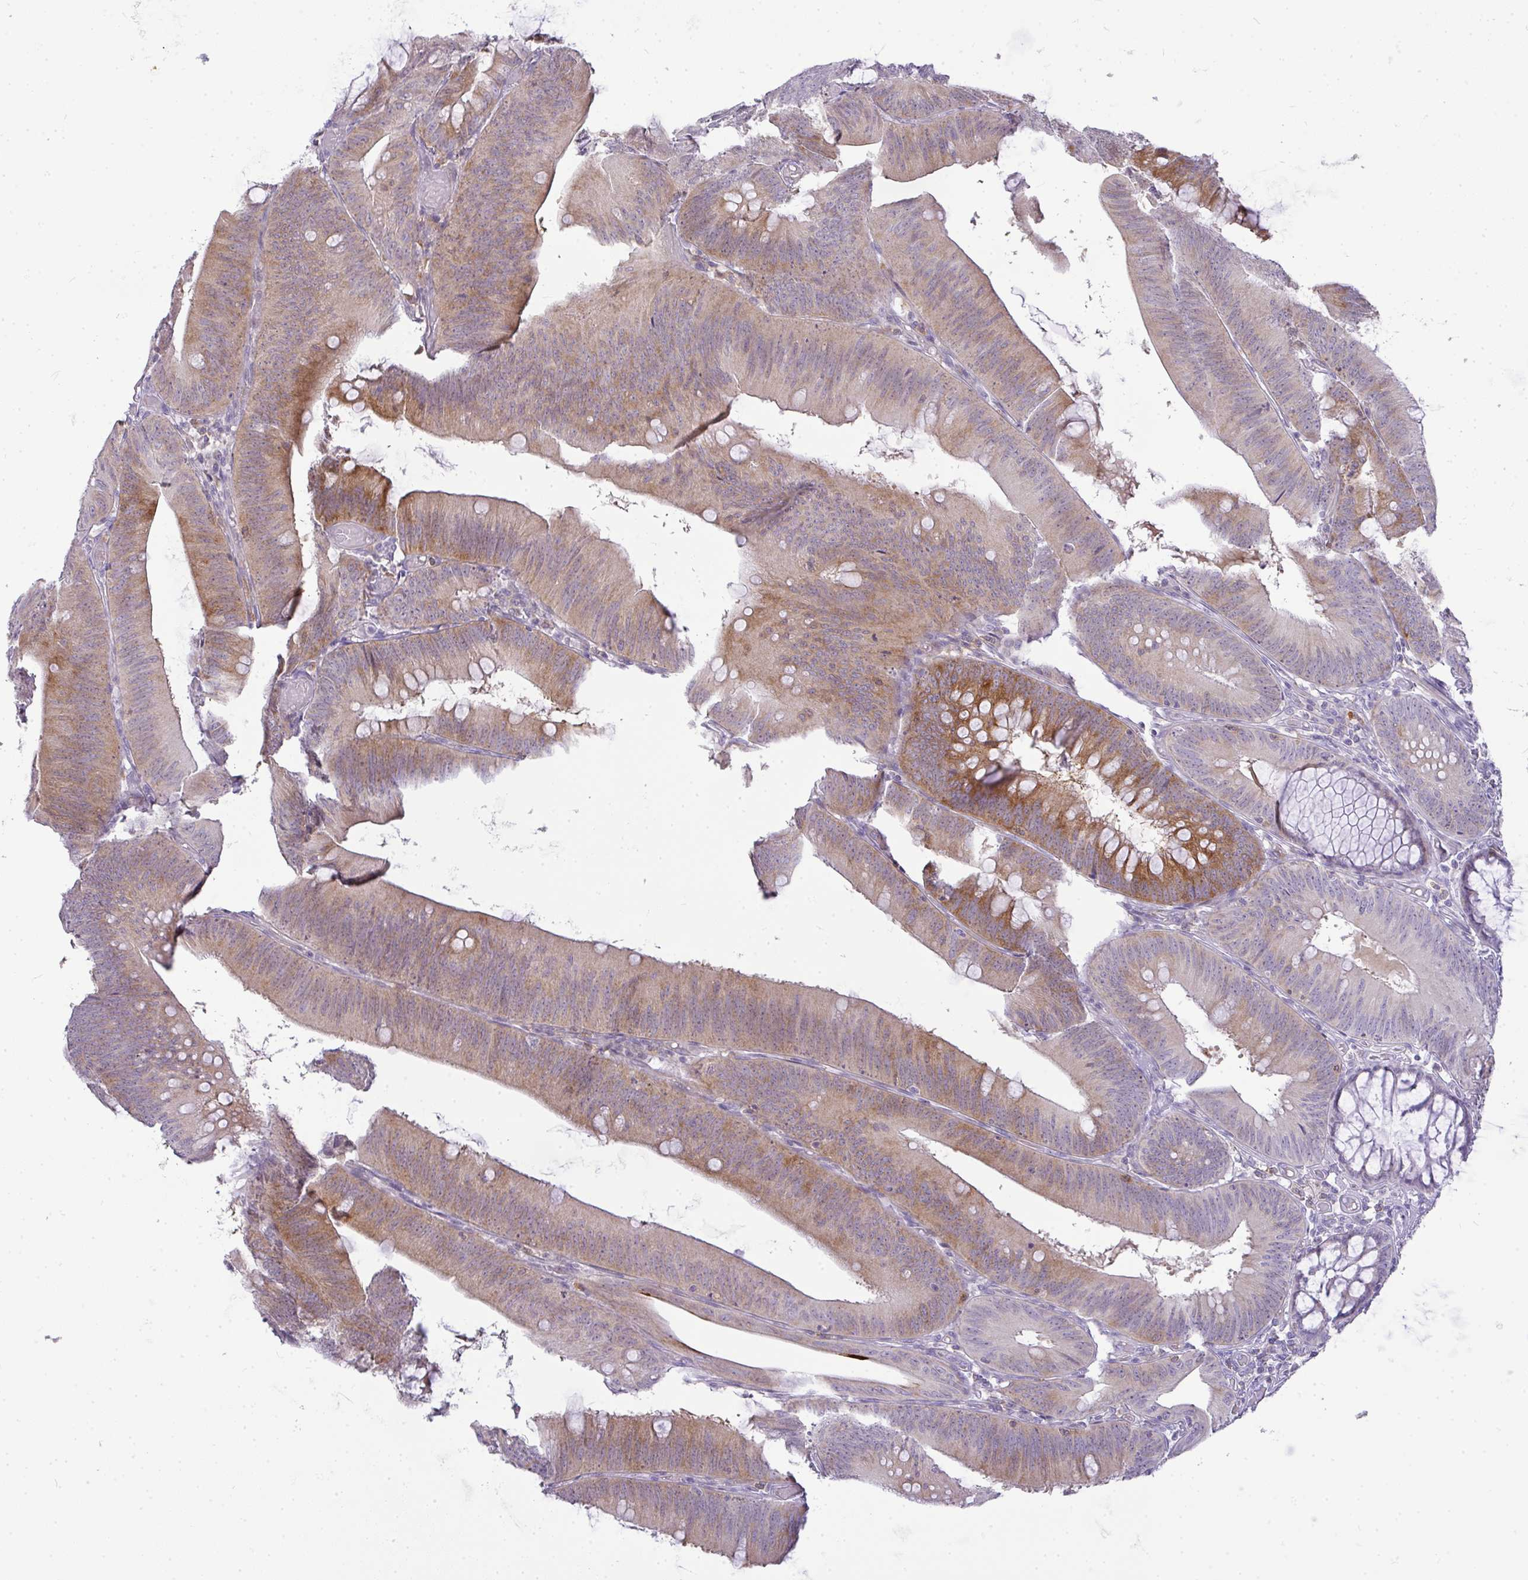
{"staining": {"intensity": "moderate", "quantity": ">75%", "location": "cytoplasmic/membranous"}, "tissue": "colorectal cancer", "cell_type": "Tumor cells", "image_type": "cancer", "snomed": [{"axis": "morphology", "description": "Adenocarcinoma, NOS"}, {"axis": "topography", "description": "Colon"}], "caption": "This micrograph displays IHC staining of human colorectal cancer, with medium moderate cytoplasmic/membranous expression in about >75% of tumor cells.", "gene": "LIPE", "patient": {"sex": "male", "age": 84}}